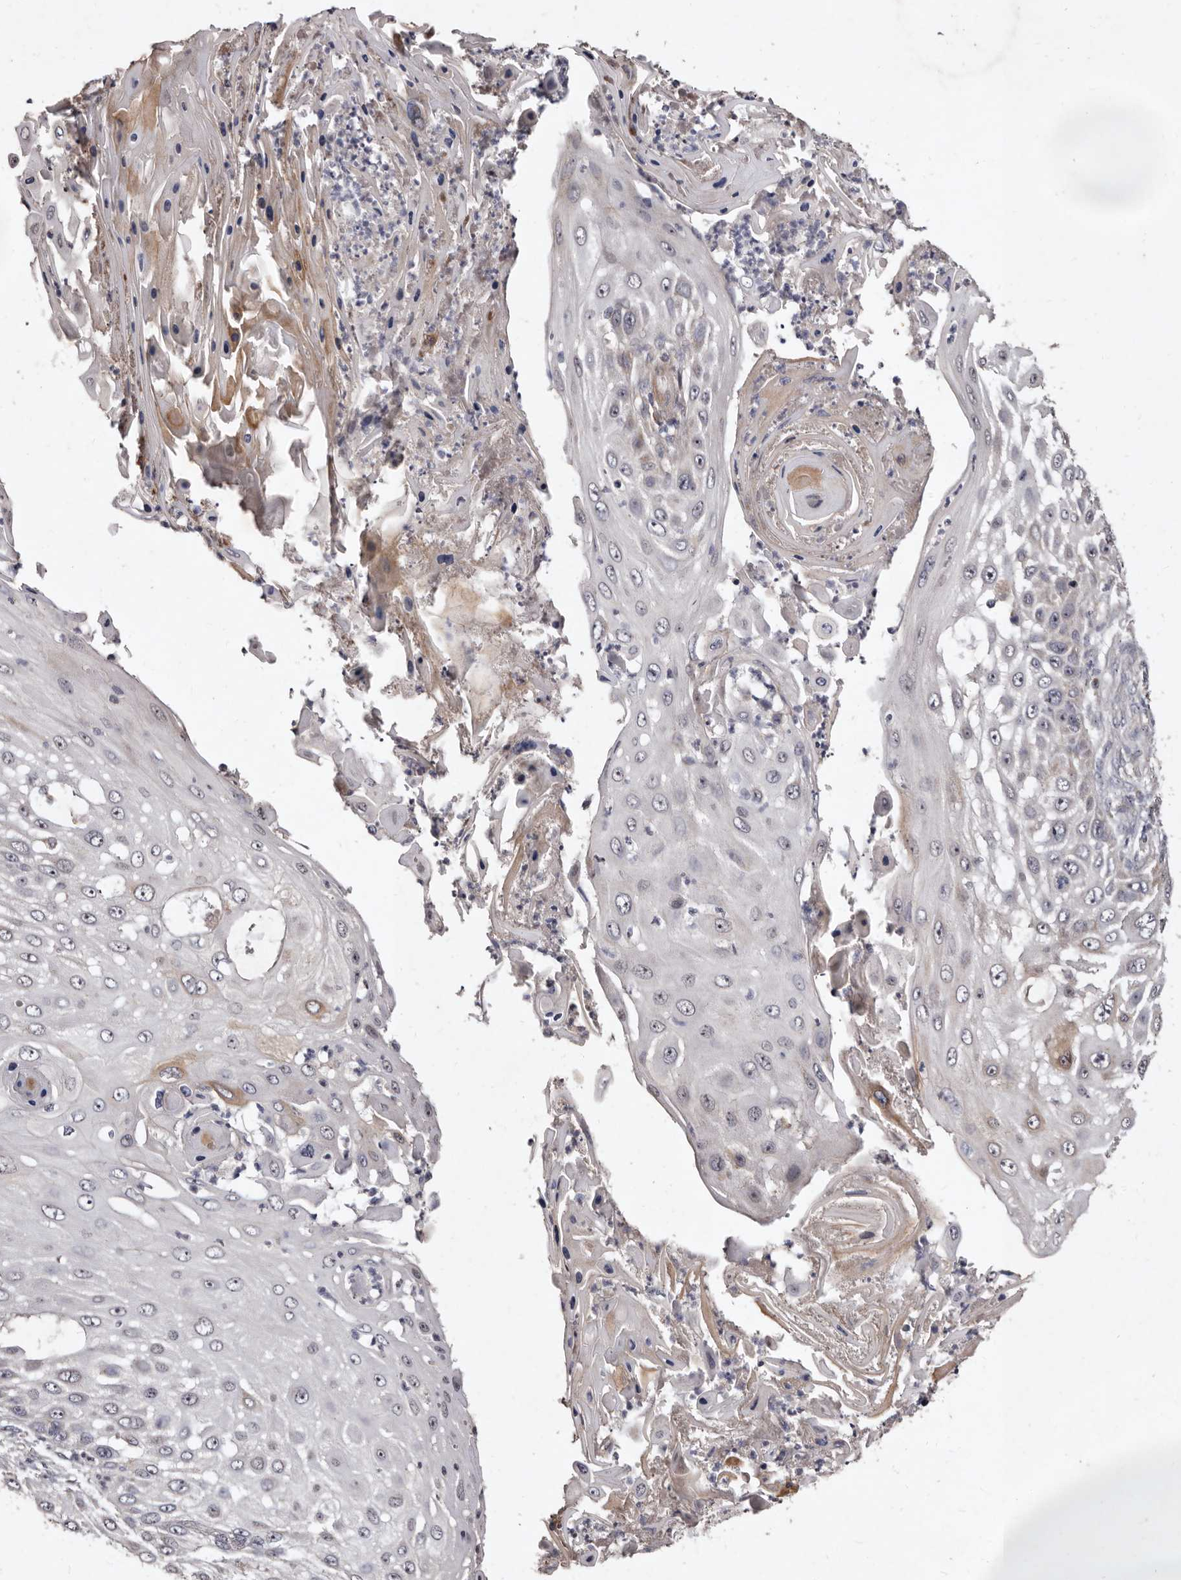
{"staining": {"intensity": "negative", "quantity": "none", "location": "none"}, "tissue": "skin cancer", "cell_type": "Tumor cells", "image_type": "cancer", "snomed": [{"axis": "morphology", "description": "Squamous cell carcinoma, NOS"}, {"axis": "topography", "description": "Skin"}], "caption": "This histopathology image is of skin squamous cell carcinoma stained with IHC to label a protein in brown with the nuclei are counter-stained blue. There is no staining in tumor cells.", "gene": "FLAD1", "patient": {"sex": "female", "age": 44}}